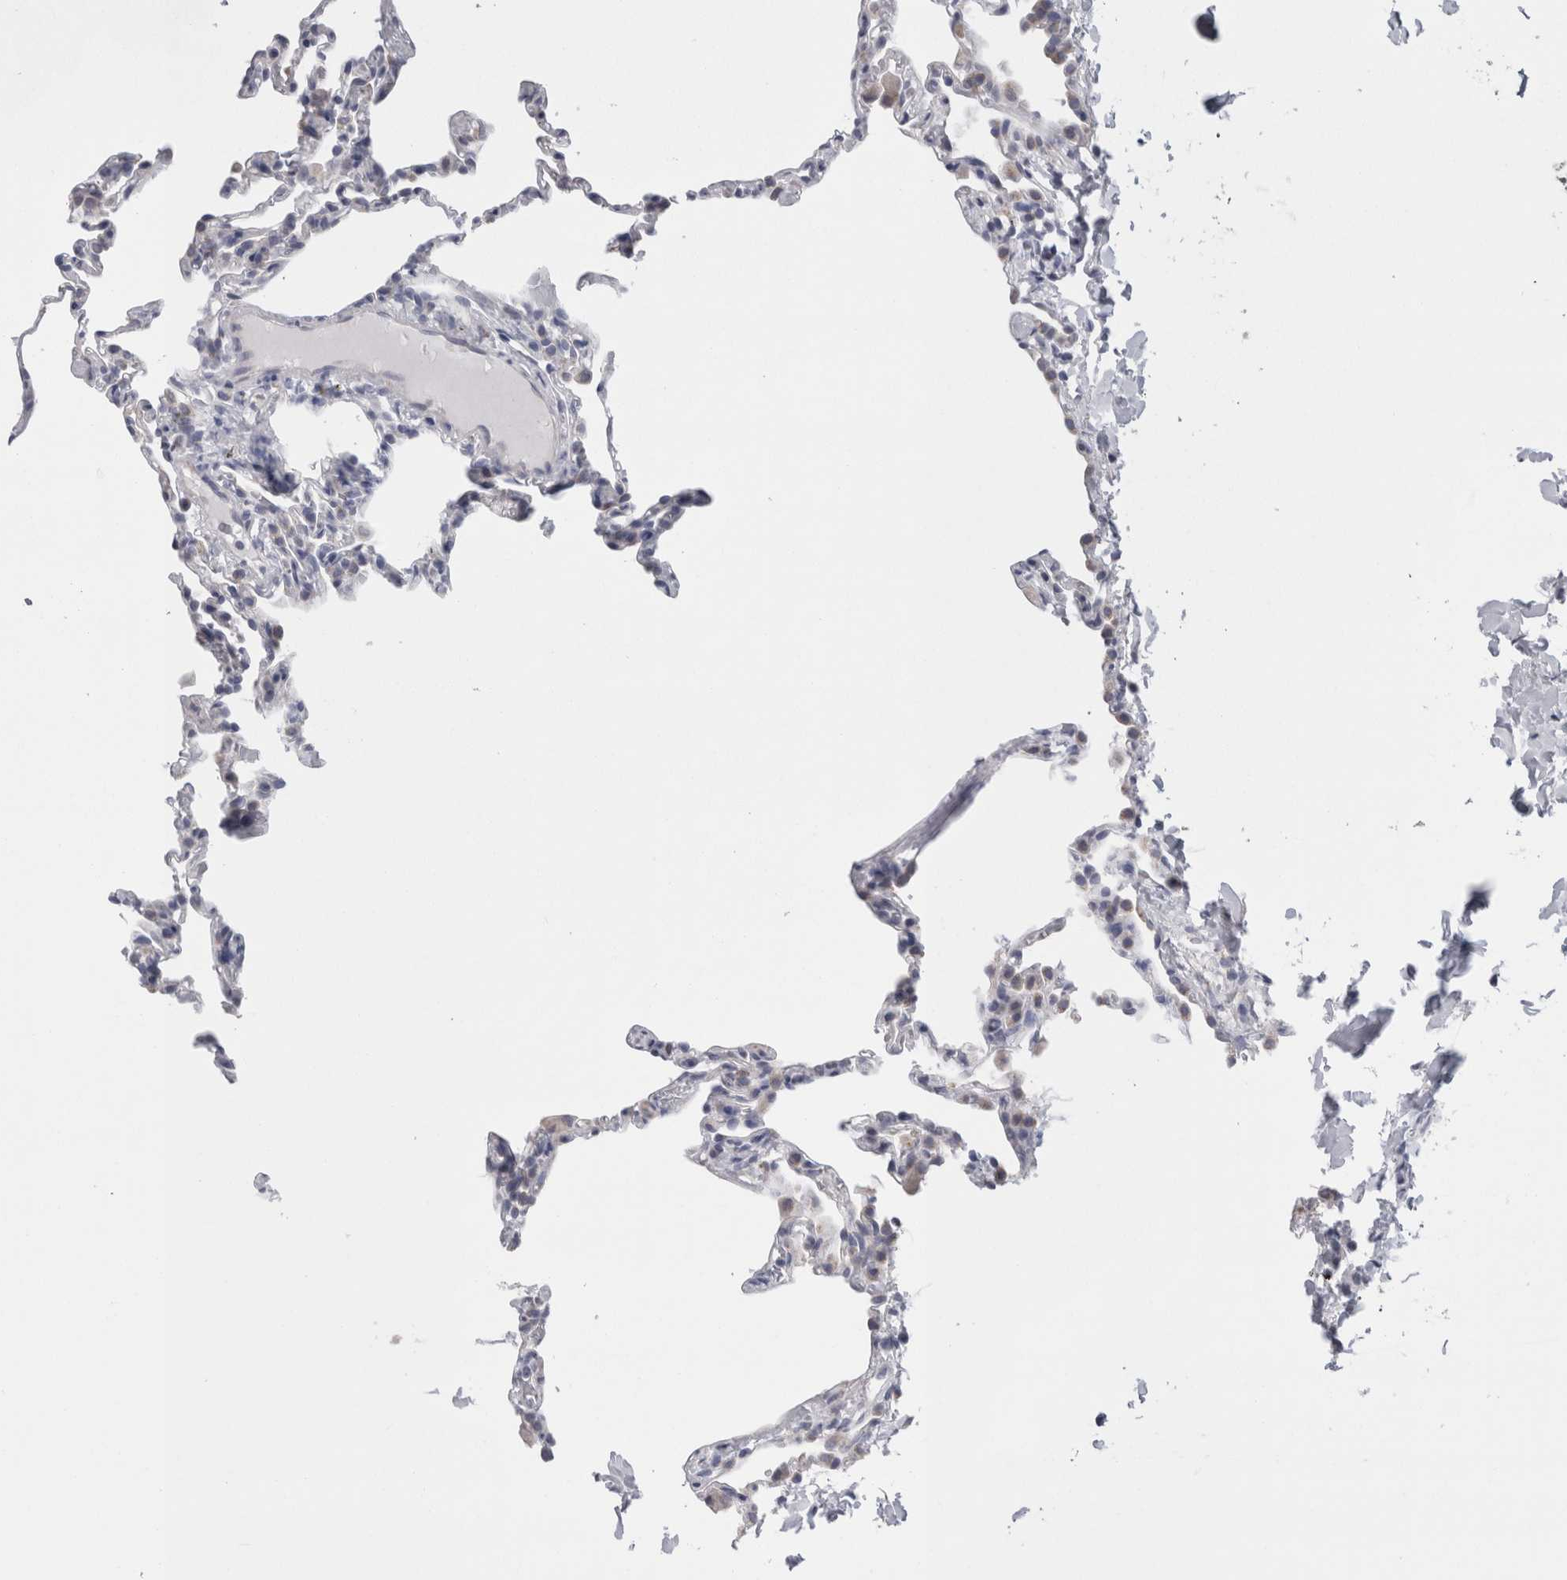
{"staining": {"intensity": "negative", "quantity": "none", "location": "none"}, "tissue": "lung", "cell_type": "Alveolar cells", "image_type": "normal", "snomed": [{"axis": "morphology", "description": "Normal tissue, NOS"}, {"axis": "topography", "description": "Lung"}], "caption": "Immunohistochemistry photomicrograph of unremarkable lung: human lung stained with DAB (3,3'-diaminobenzidine) demonstrates no significant protein positivity in alveolar cells.", "gene": "GDAP1", "patient": {"sex": "male", "age": 20}}